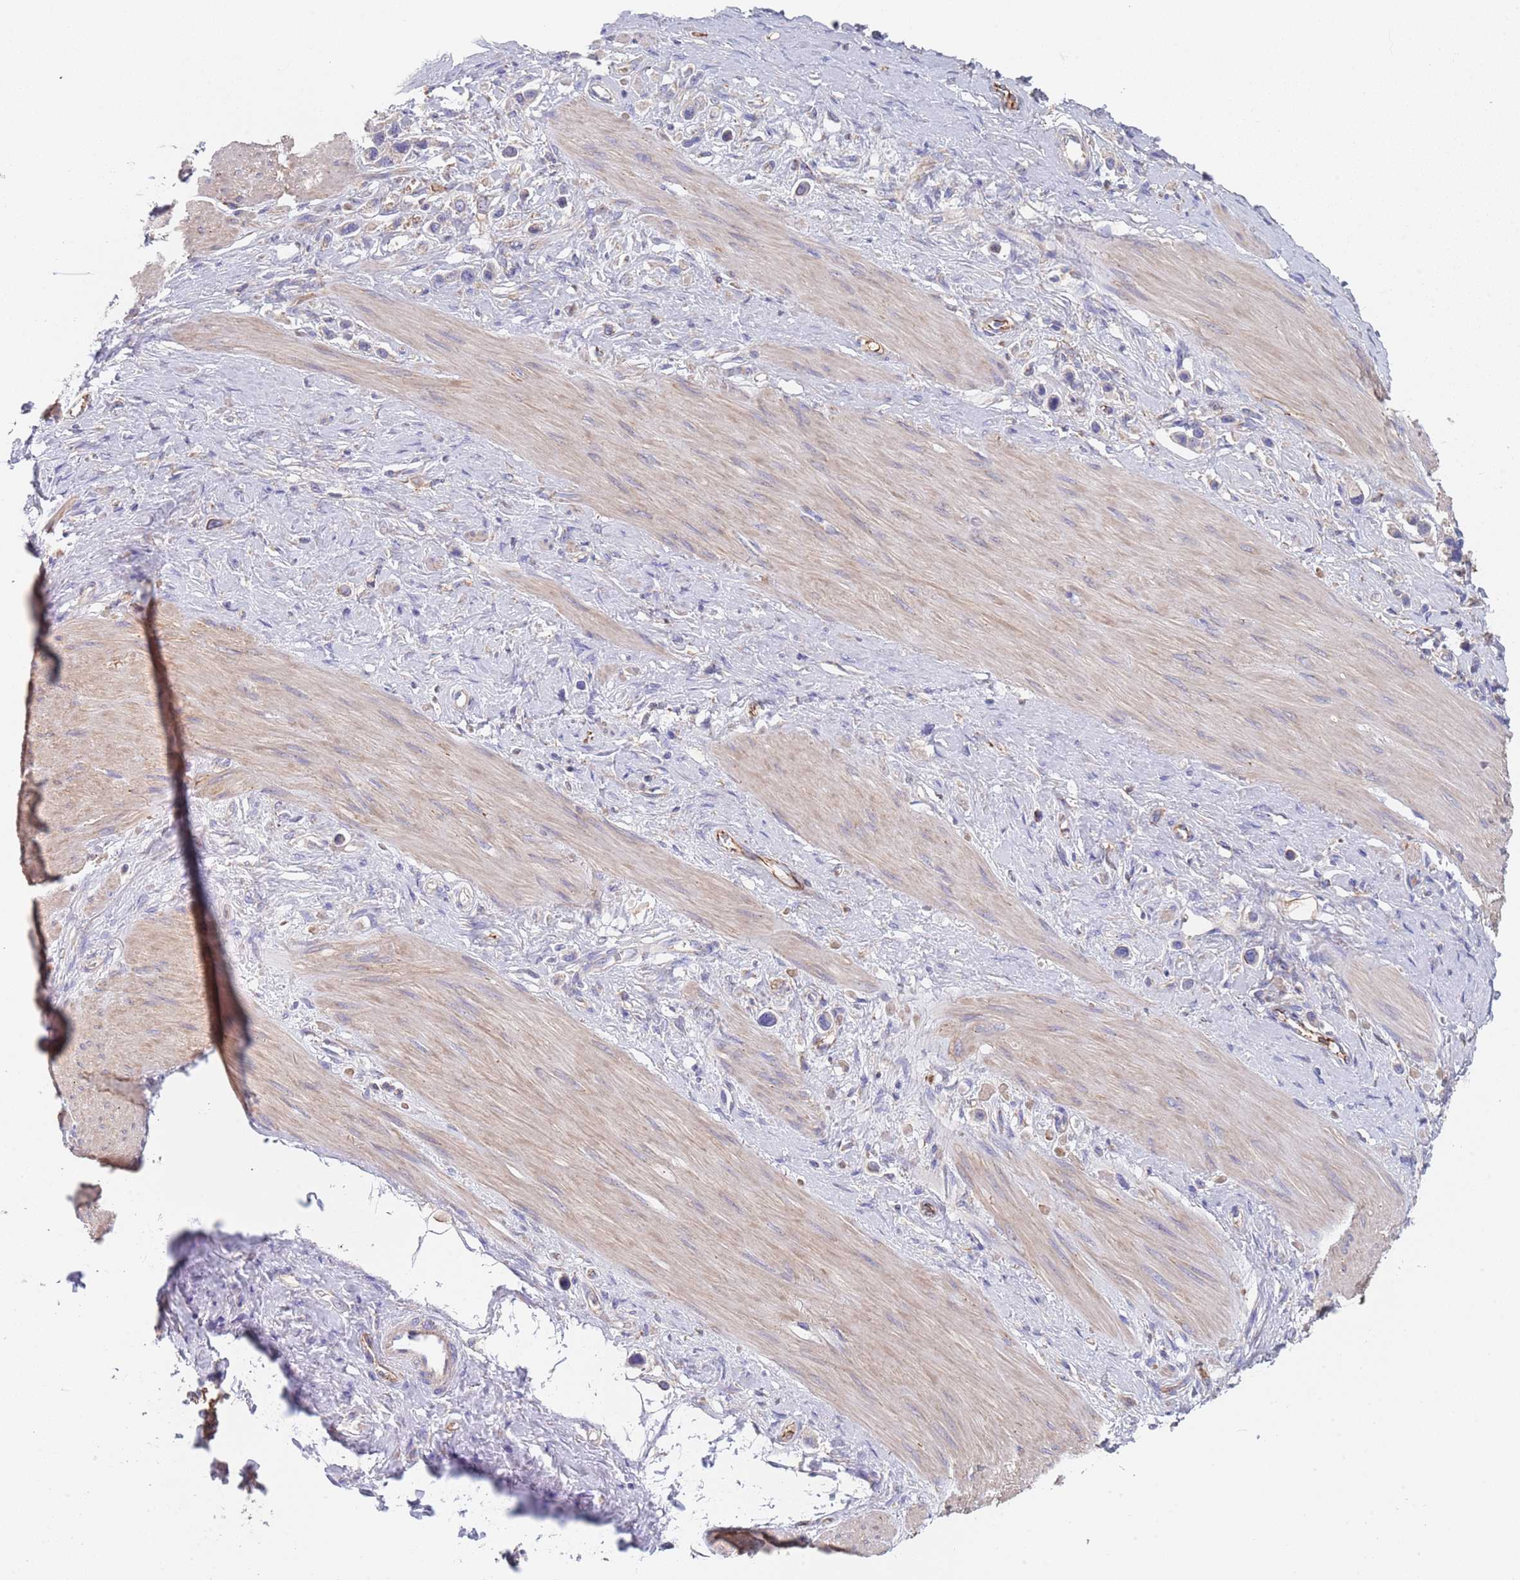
{"staining": {"intensity": "negative", "quantity": "none", "location": "none"}, "tissue": "stomach cancer", "cell_type": "Tumor cells", "image_type": "cancer", "snomed": [{"axis": "morphology", "description": "Adenocarcinoma, NOS"}, {"axis": "topography", "description": "Stomach"}], "caption": "Tumor cells are negative for brown protein staining in stomach adenocarcinoma. The staining was performed using DAB to visualize the protein expression in brown, while the nuclei were stained in blue with hematoxylin (Magnification: 20x).", "gene": "DCUN1D3", "patient": {"sex": "female", "age": 65}}